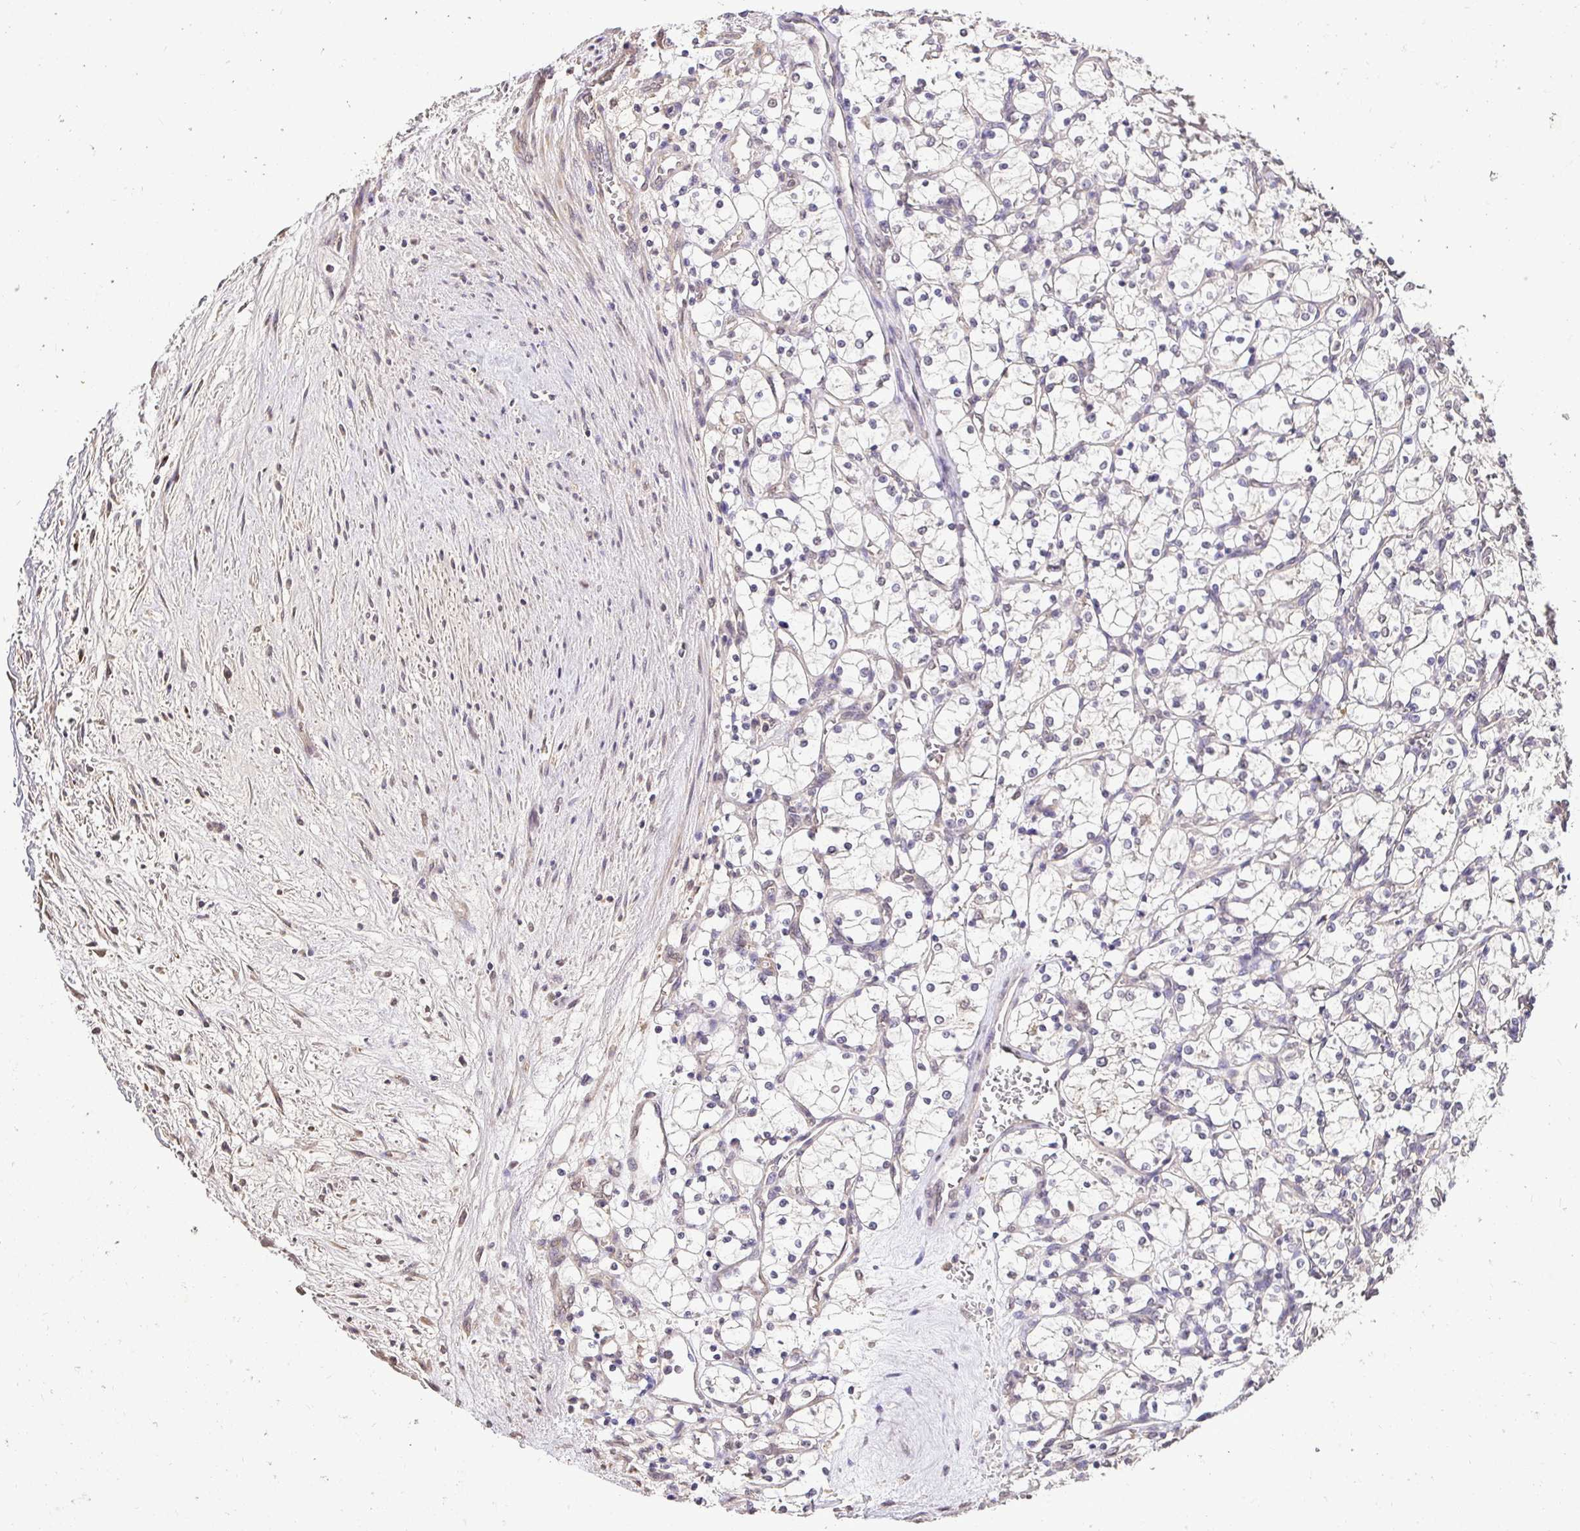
{"staining": {"intensity": "negative", "quantity": "none", "location": "none"}, "tissue": "renal cancer", "cell_type": "Tumor cells", "image_type": "cancer", "snomed": [{"axis": "morphology", "description": "Adenocarcinoma, NOS"}, {"axis": "topography", "description": "Kidney"}], "caption": "Photomicrograph shows no protein positivity in tumor cells of renal adenocarcinoma tissue.", "gene": "RHEBL1", "patient": {"sex": "female", "age": 69}}